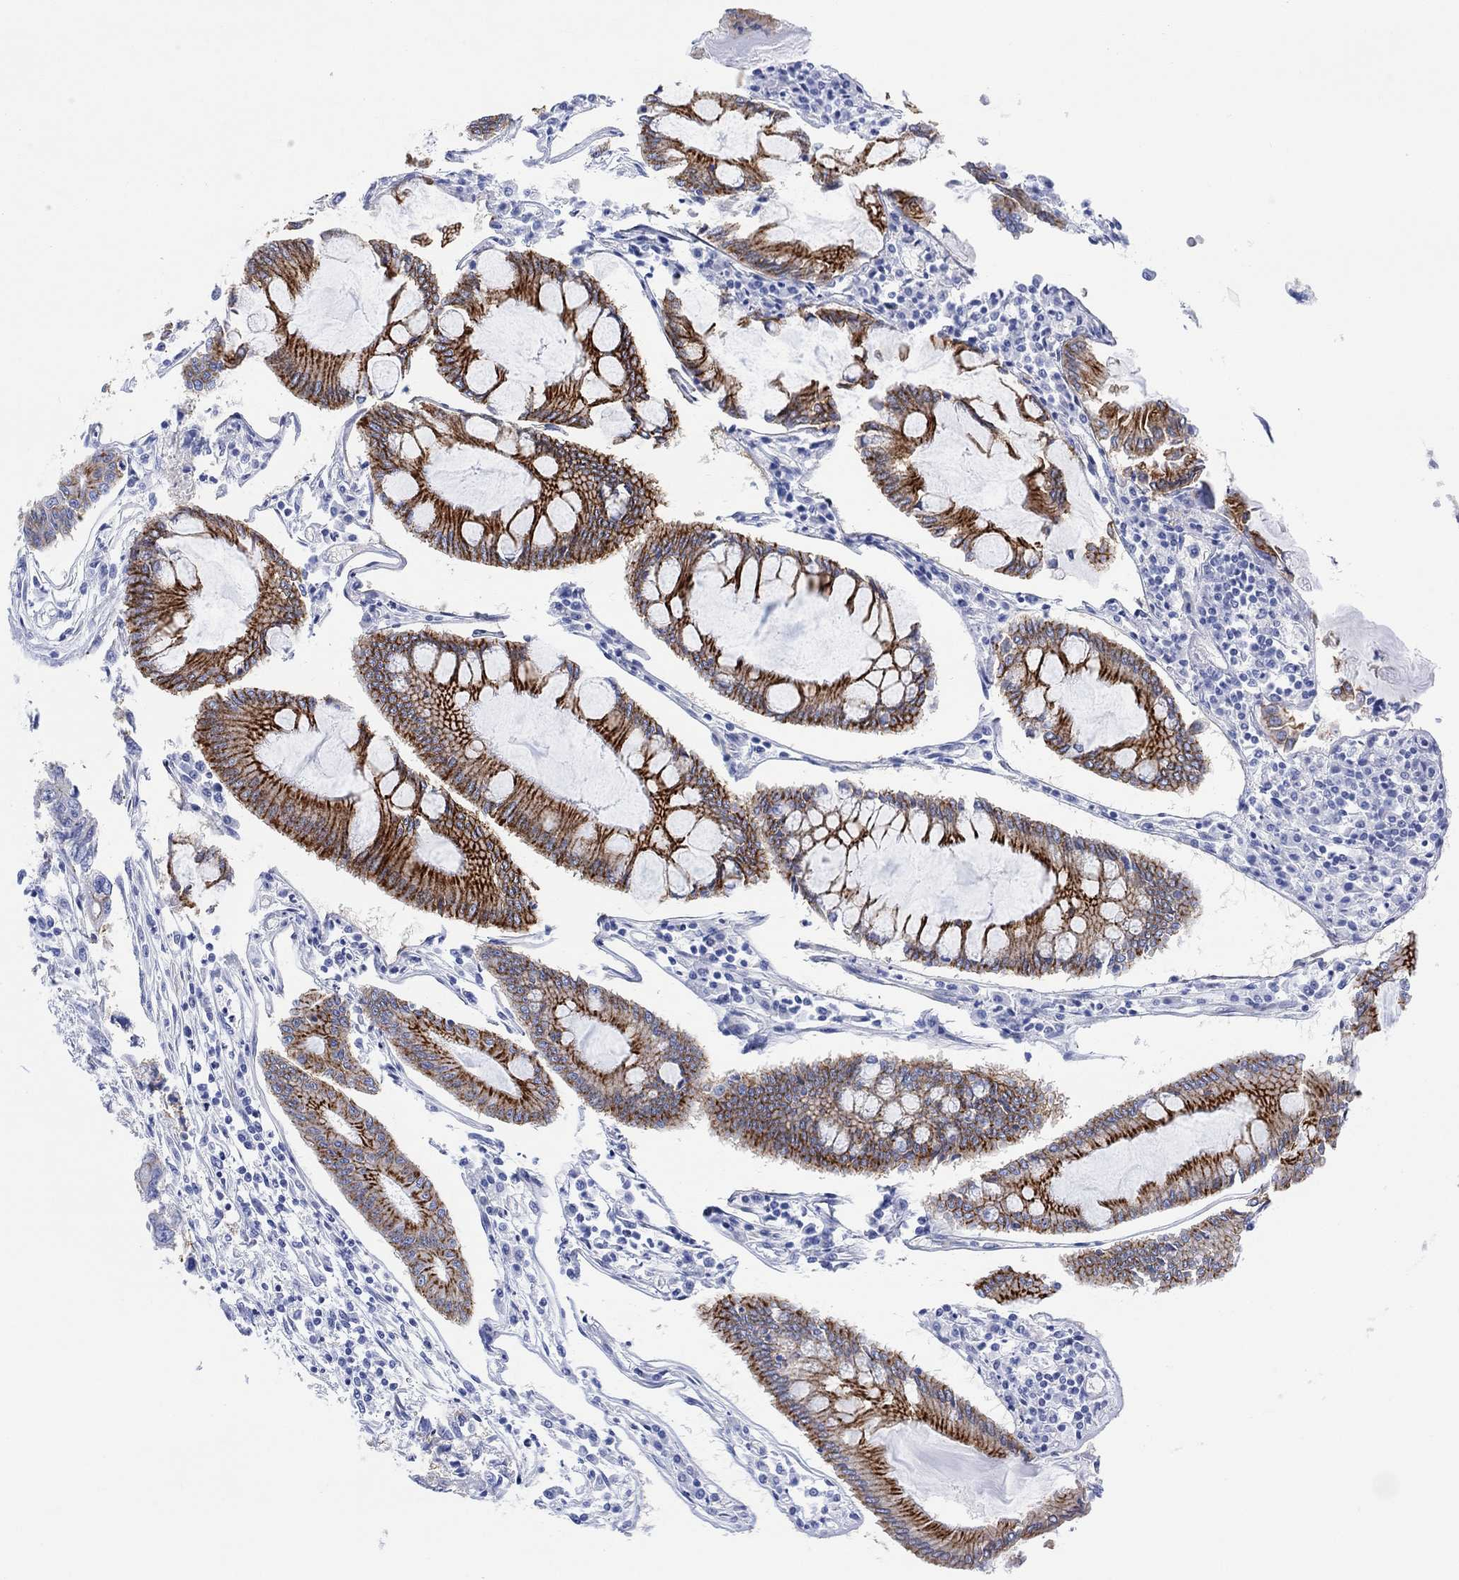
{"staining": {"intensity": "strong", "quantity": "25%-75%", "location": "cytoplasmic/membranous"}, "tissue": "colorectal cancer", "cell_type": "Tumor cells", "image_type": "cancer", "snomed": [{"axis": "morphology", "description": "Adenocarcinoma, NOS"}, {"axis": "topography", "description": "Colon"}], "caption": "Brown immunohistochemical staining in human adenocarcinoma (colorectal) demonstrates strong cytoplasmic/membranous staining in approximately 25%-75% of tumor cells.", "gene": "TLDC2", "patient": {"sex": "female", "age": 65}}